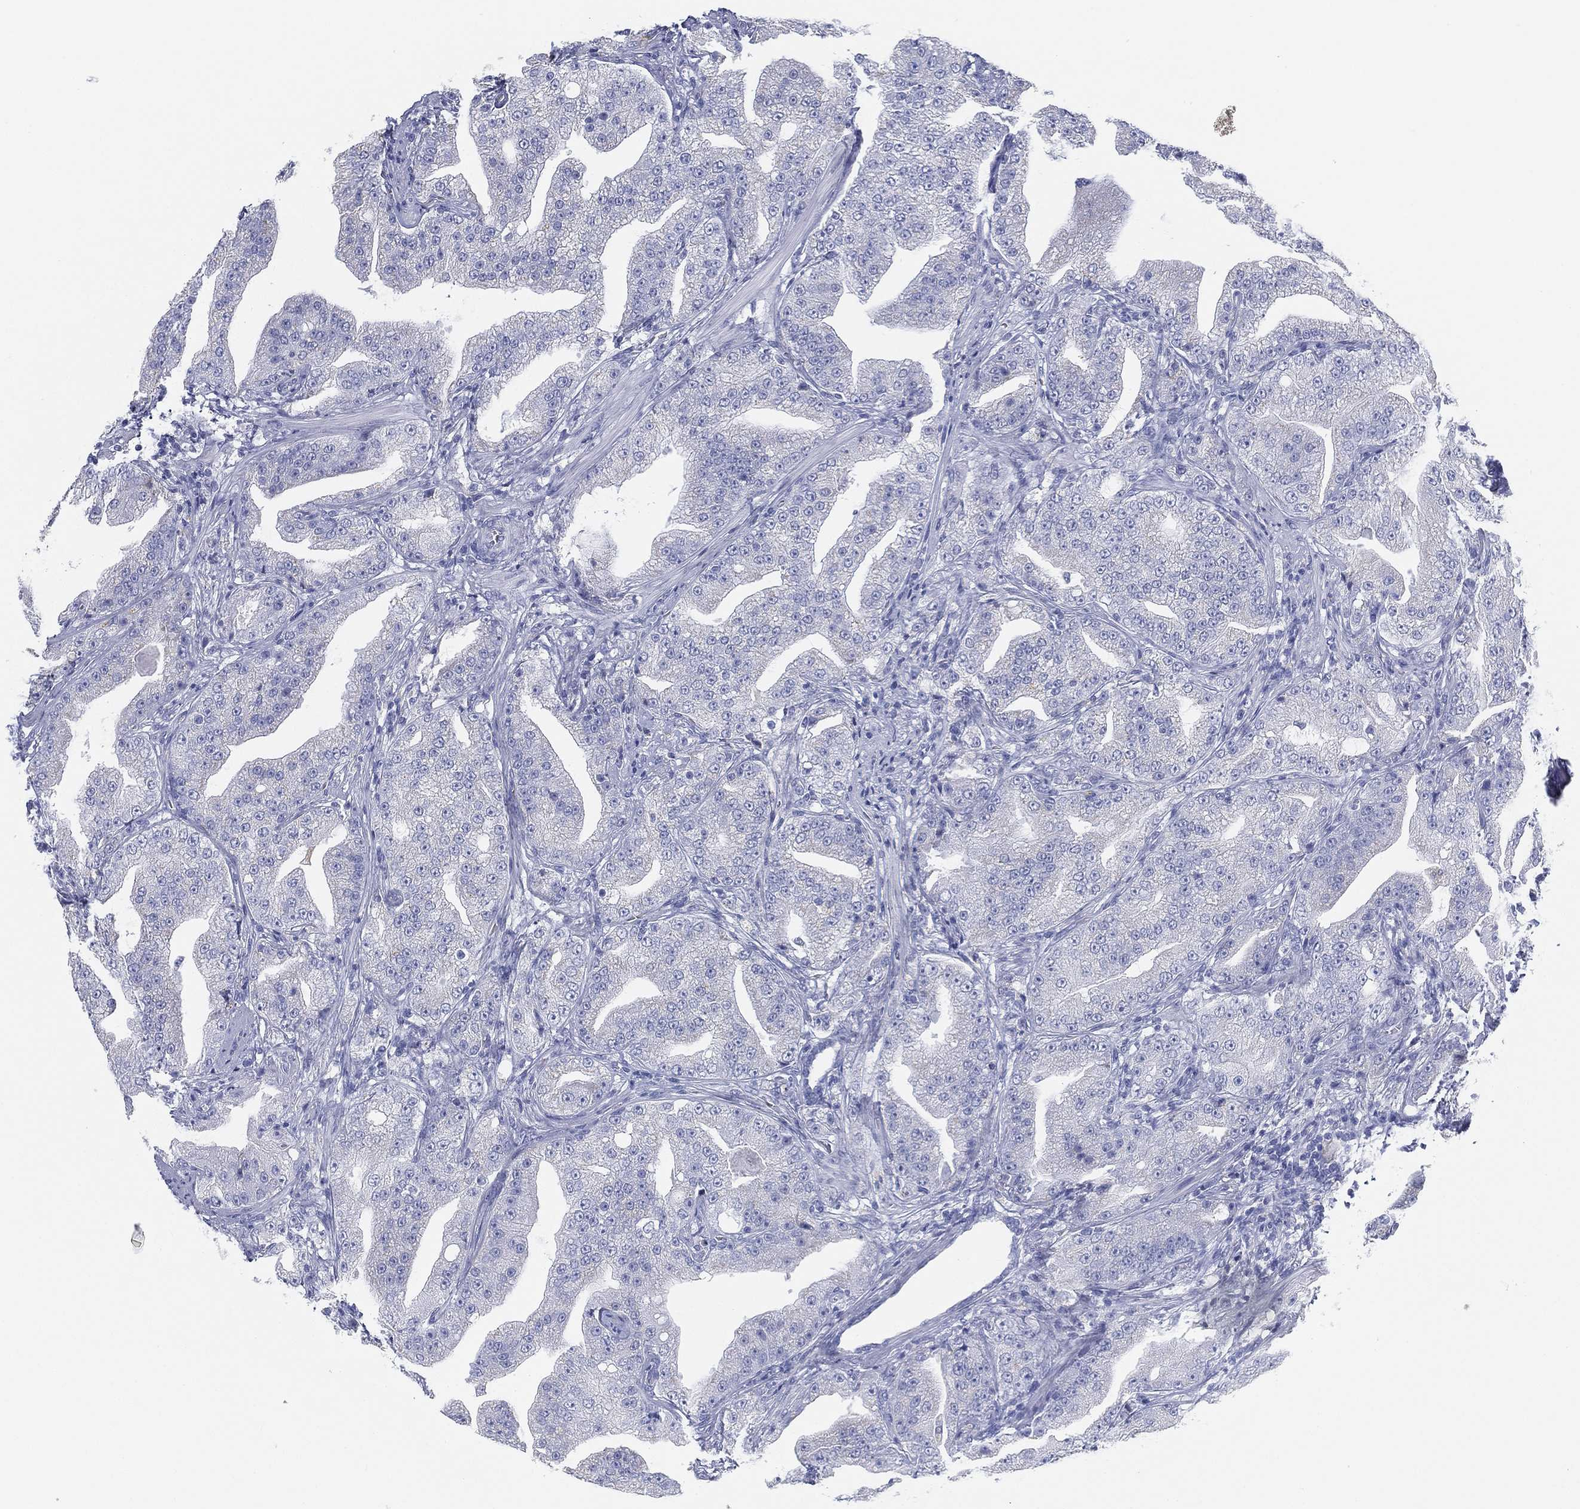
{"staining": {"intensity": "negative", "quantity": "none", "location": "none"}, "tissue": "prostate cancer", "cell_type": "Tumor cells", "image_type": "cancer", "snomed": [{"axis": "morphology", "description": "Adenocarcinoma, Low grade"}, {"axis": "topography", "description": "Prostate"}], "caption": "Tumor cells are negative for protein expression in human prostate adenocarcinoma (low-grade).", "gene": "GPR61", "patient": {"sex": "male", "age": 62}}